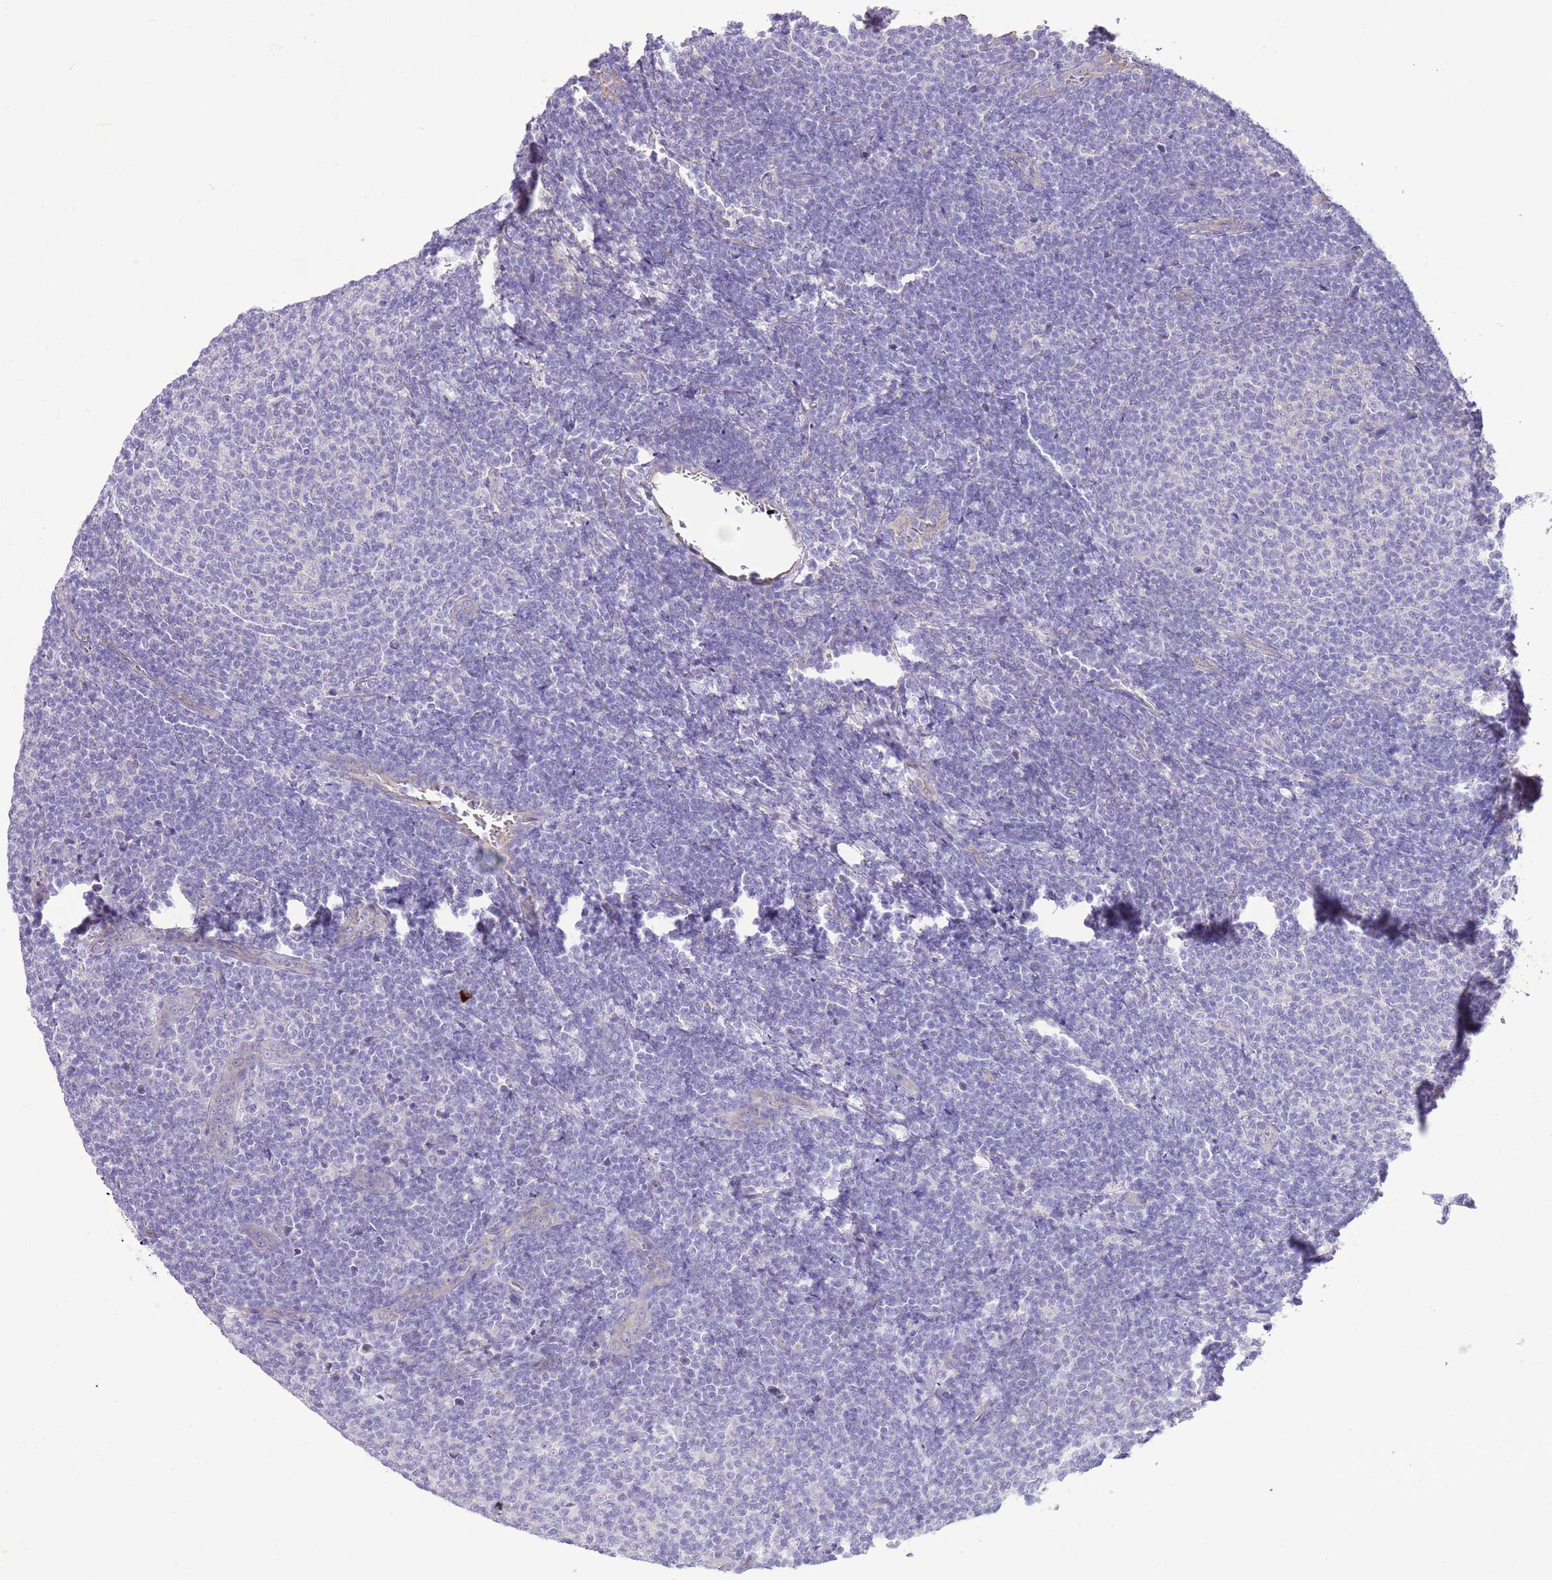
{"staining": {"intensity": "negative", "quantity": "none", "location": "none"}, "tissue": "lymphoma", "cell_type": "Tumor cells", "image_type": "cancer", "snomed": [{"axis": "morphology", "description": "Malignant lymphoma, non-Hodgkin's type, Low grade"}, {"axis": "topography", "description": "Lymph node"}], "caption": "High magnification brightfield microscopy of lymphoma stained with DAB (3,3'-diaminobenzidine) (brown) and counterstained with hematoxylin (blue): tumor cells show no significant expression.", "gene": "IGF1", "patient": {"sex": "male", "age": 66}}